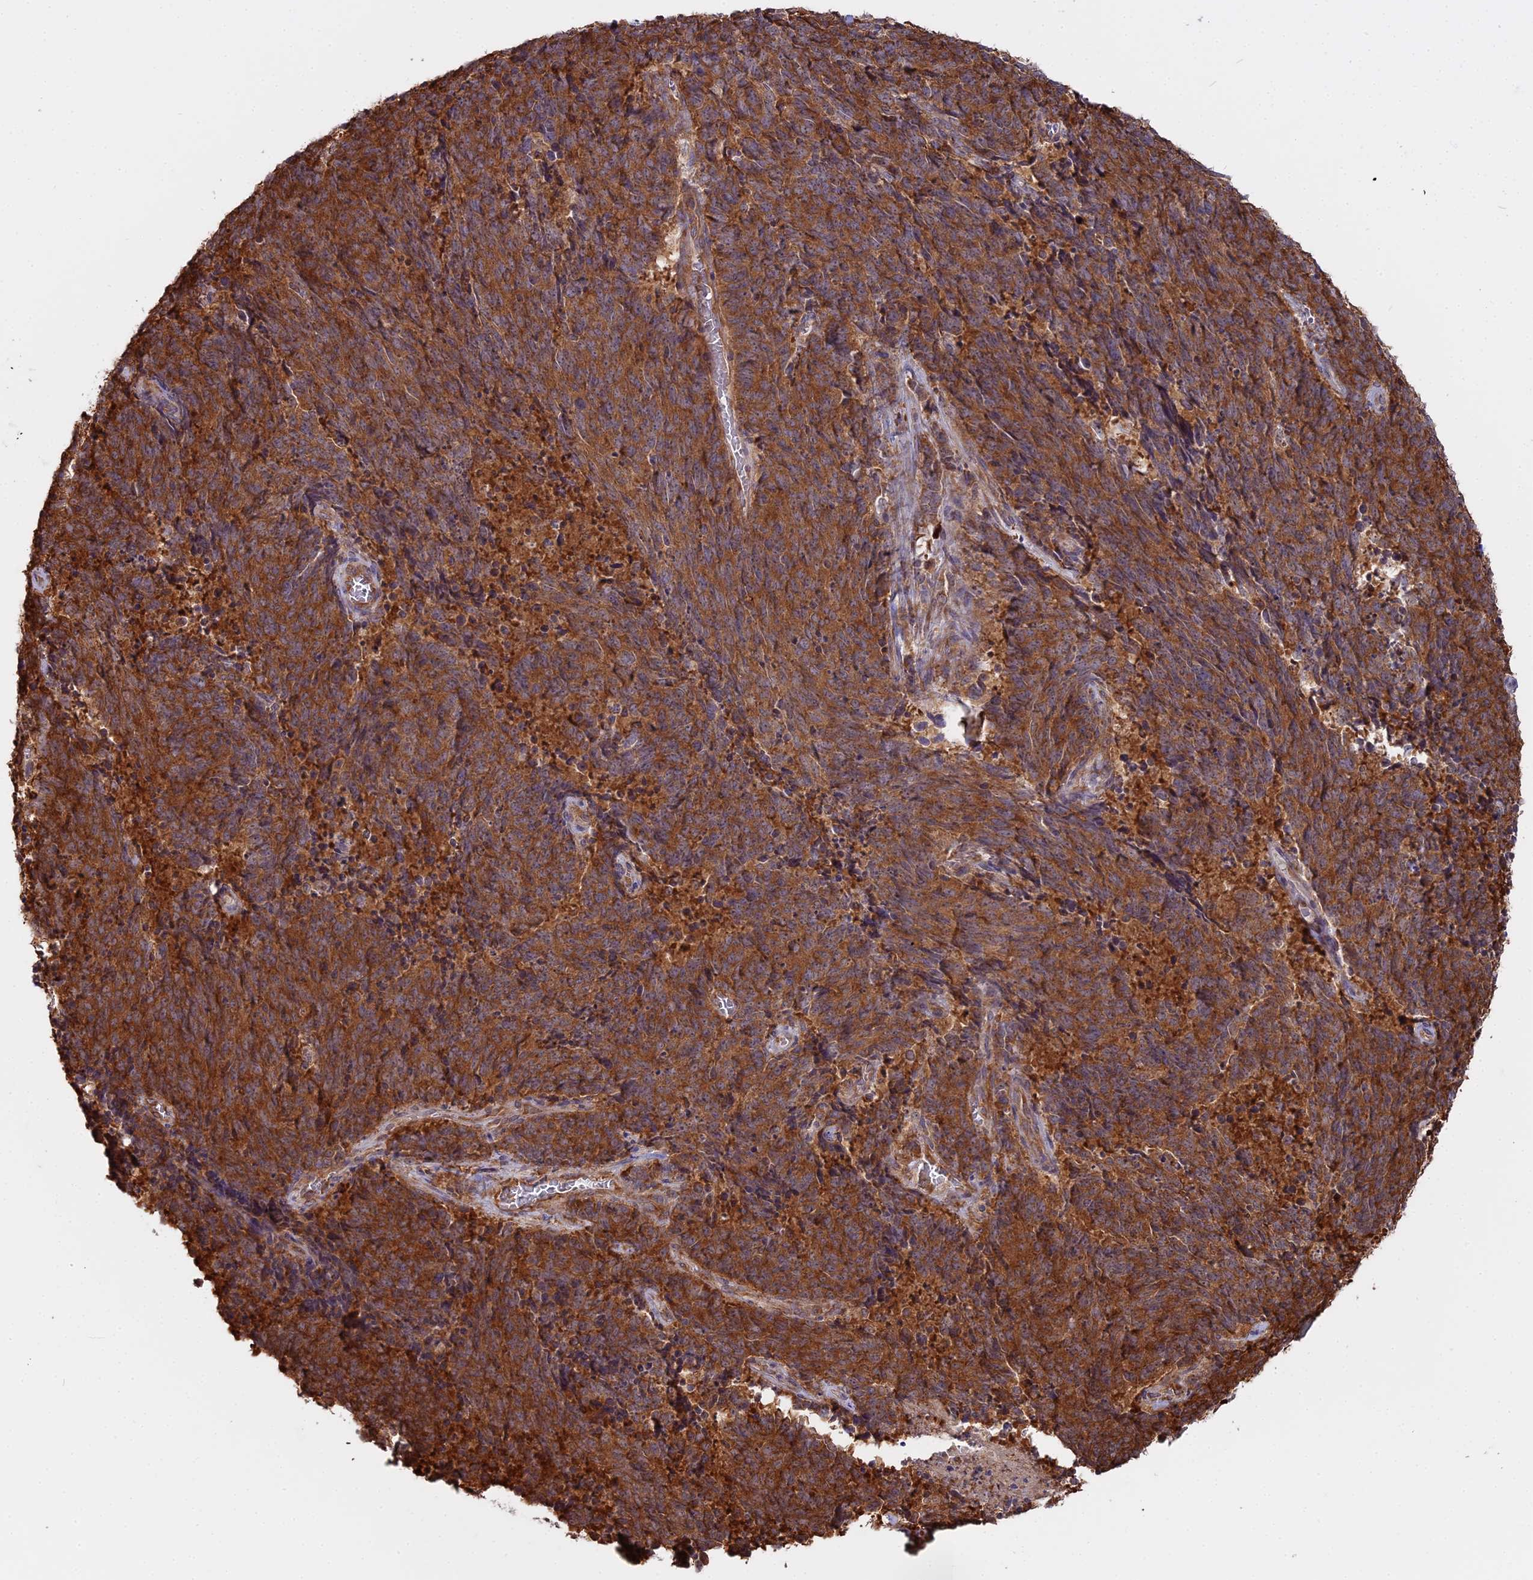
{"staining": {"intensity": "moderate", "quantity": ">75%", "location": "cytoplasmic/membranous"}, "tissue": "cervical cancer", "cell_type": "Tumor cells", "image_type": "cancer", "snomed": [{"axis": "morphology", "description": "Squamous cell carcinoma, NOS"}, {"axis": "topography", "description": "Cervix"}], "caption": "Approximately >75% of tumor cells in cervical cancer exhibit moderate cytoplasmic/membranous protein positivity as visualized by brown immunohistochemical staining.", "gene": "RPL26", "patient": {"sex": "female", "age": 29}}